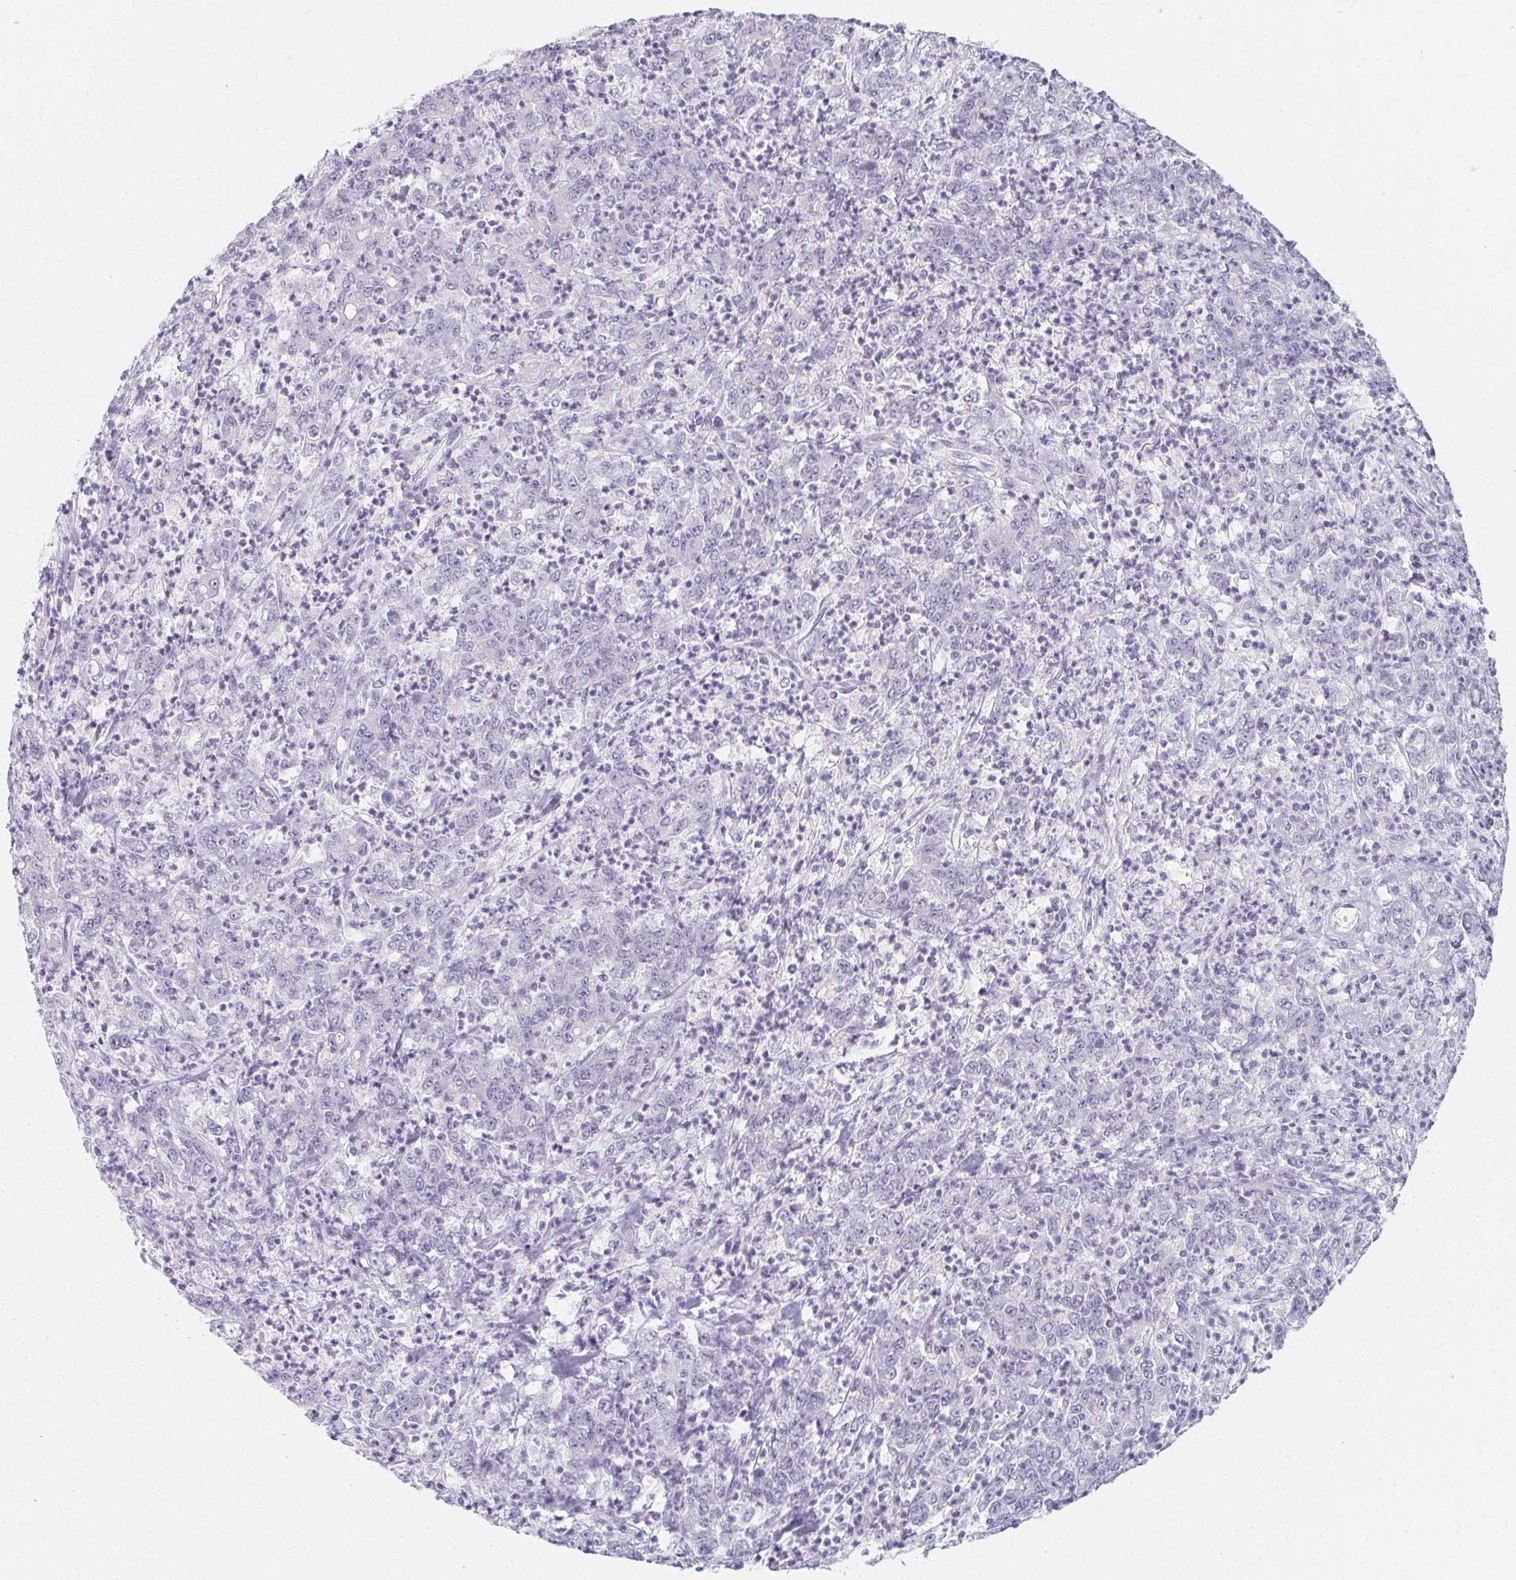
{"staining": {"intensity": "negative", "quantity": "none", "location": "none"}, "tissue": "stomach cancer", "cell_type": "Tumor cells", "image_type": "cancer", "snomed": [{"axis": "morphology", "description": "Adenocarcinoma, NOS"}, {"axis": "topography", "description": "Stomach, lower"}], "caption": "Micrograph shows no significant protein expression in tumor cells of stomach cancer.", "gene": "GLIPR1L1", "patient": {"sex": "female", "age": 71}}